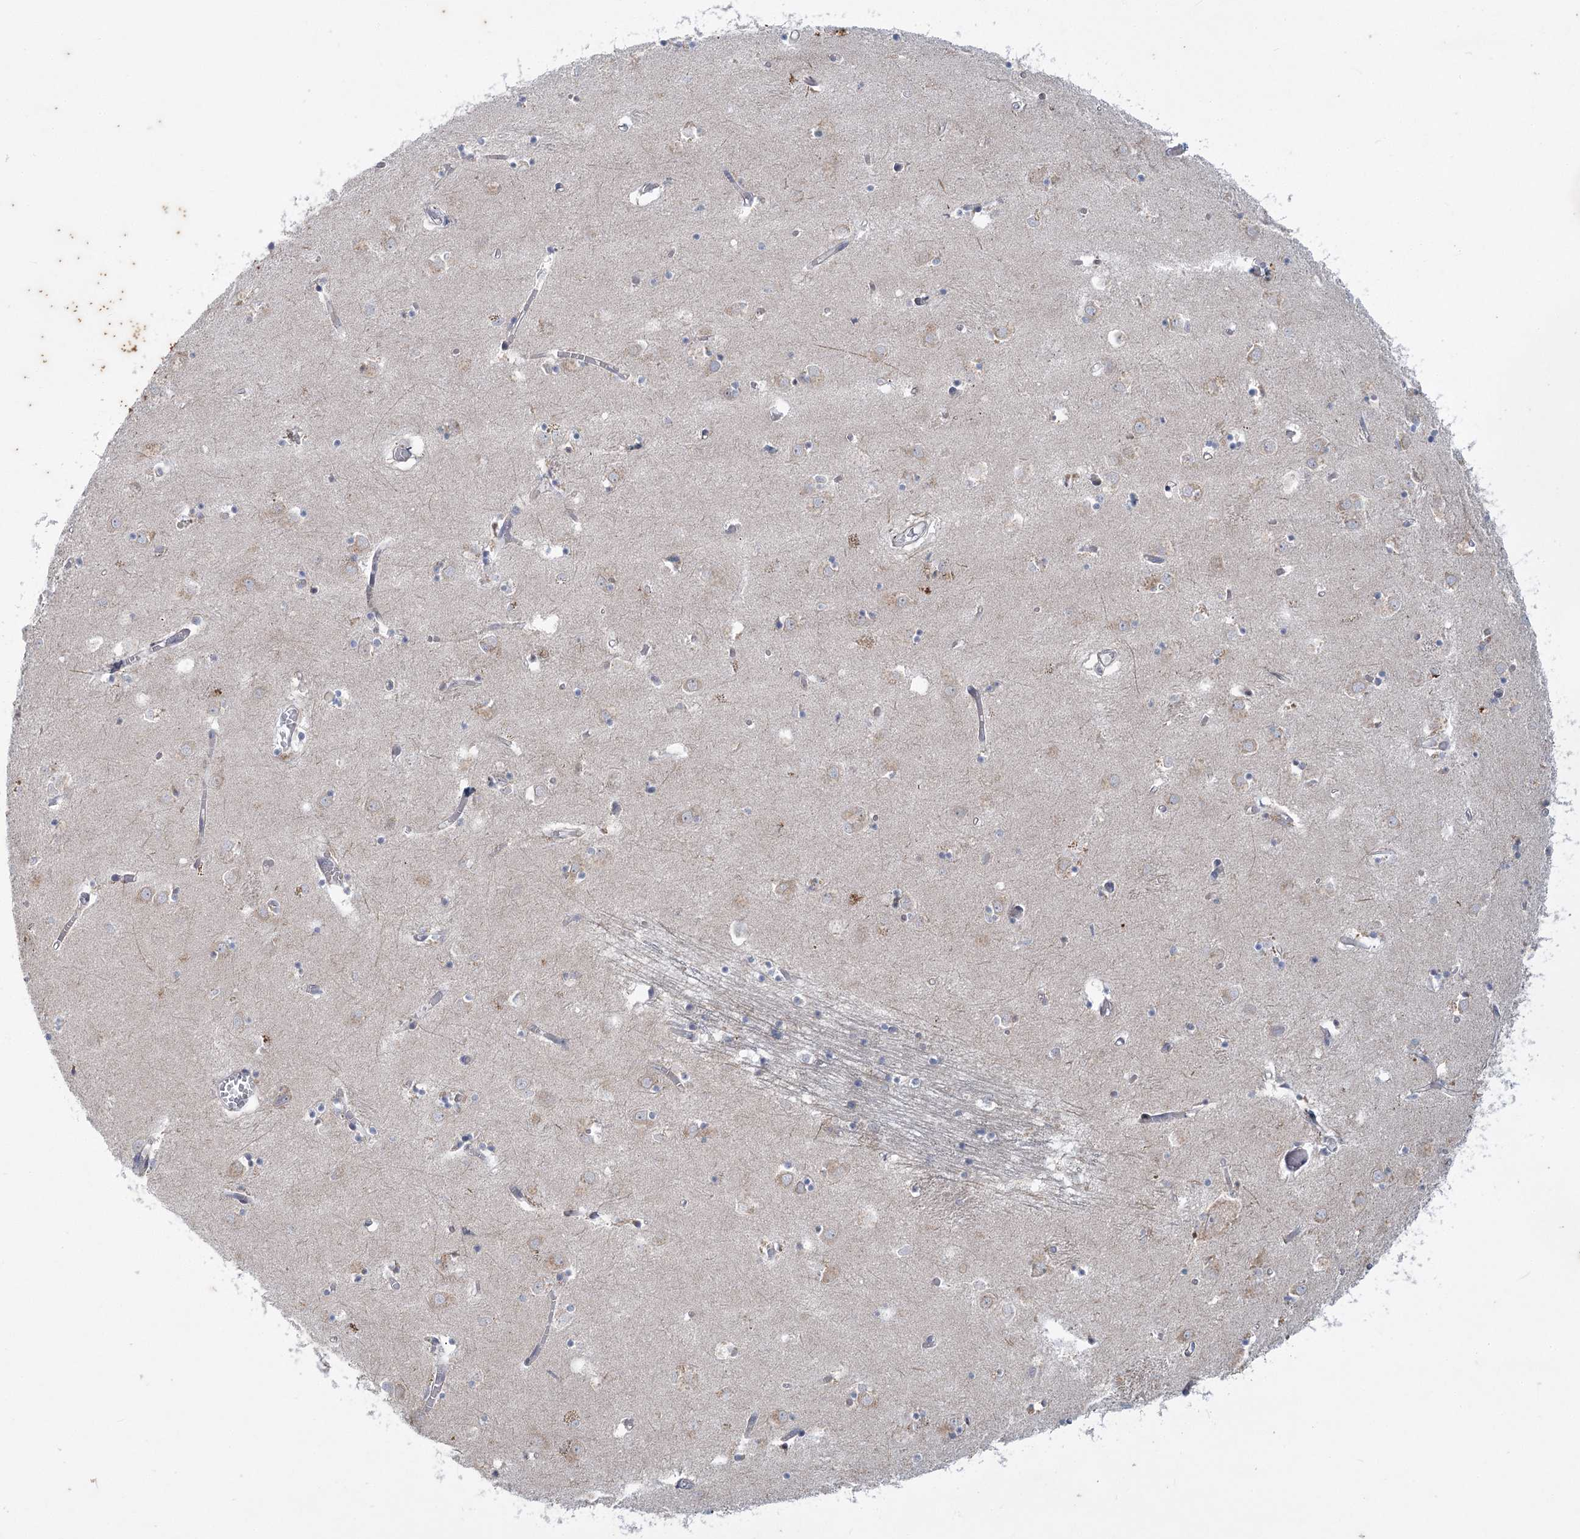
{"staining": {"intensity": "negative", "quantity": "none", "location": "none"}, "tissue": "caudate", "cell_type": "Glial cells", "image_type": "normal", "snomed": [{"axis": "morphology", "description": "Normal tissue, NOS"}, {"axis": "topography", "description": "Lateral ventricle wall"}], "caption": "High power microscopy photomicrograph of an immunohistochemistry (IHC) micrograph of unremarkable caudate, revealing no significant staining in glial cells.", "gene": "PLA2G12A", "patient": {"sex": "male", "age": 70}}